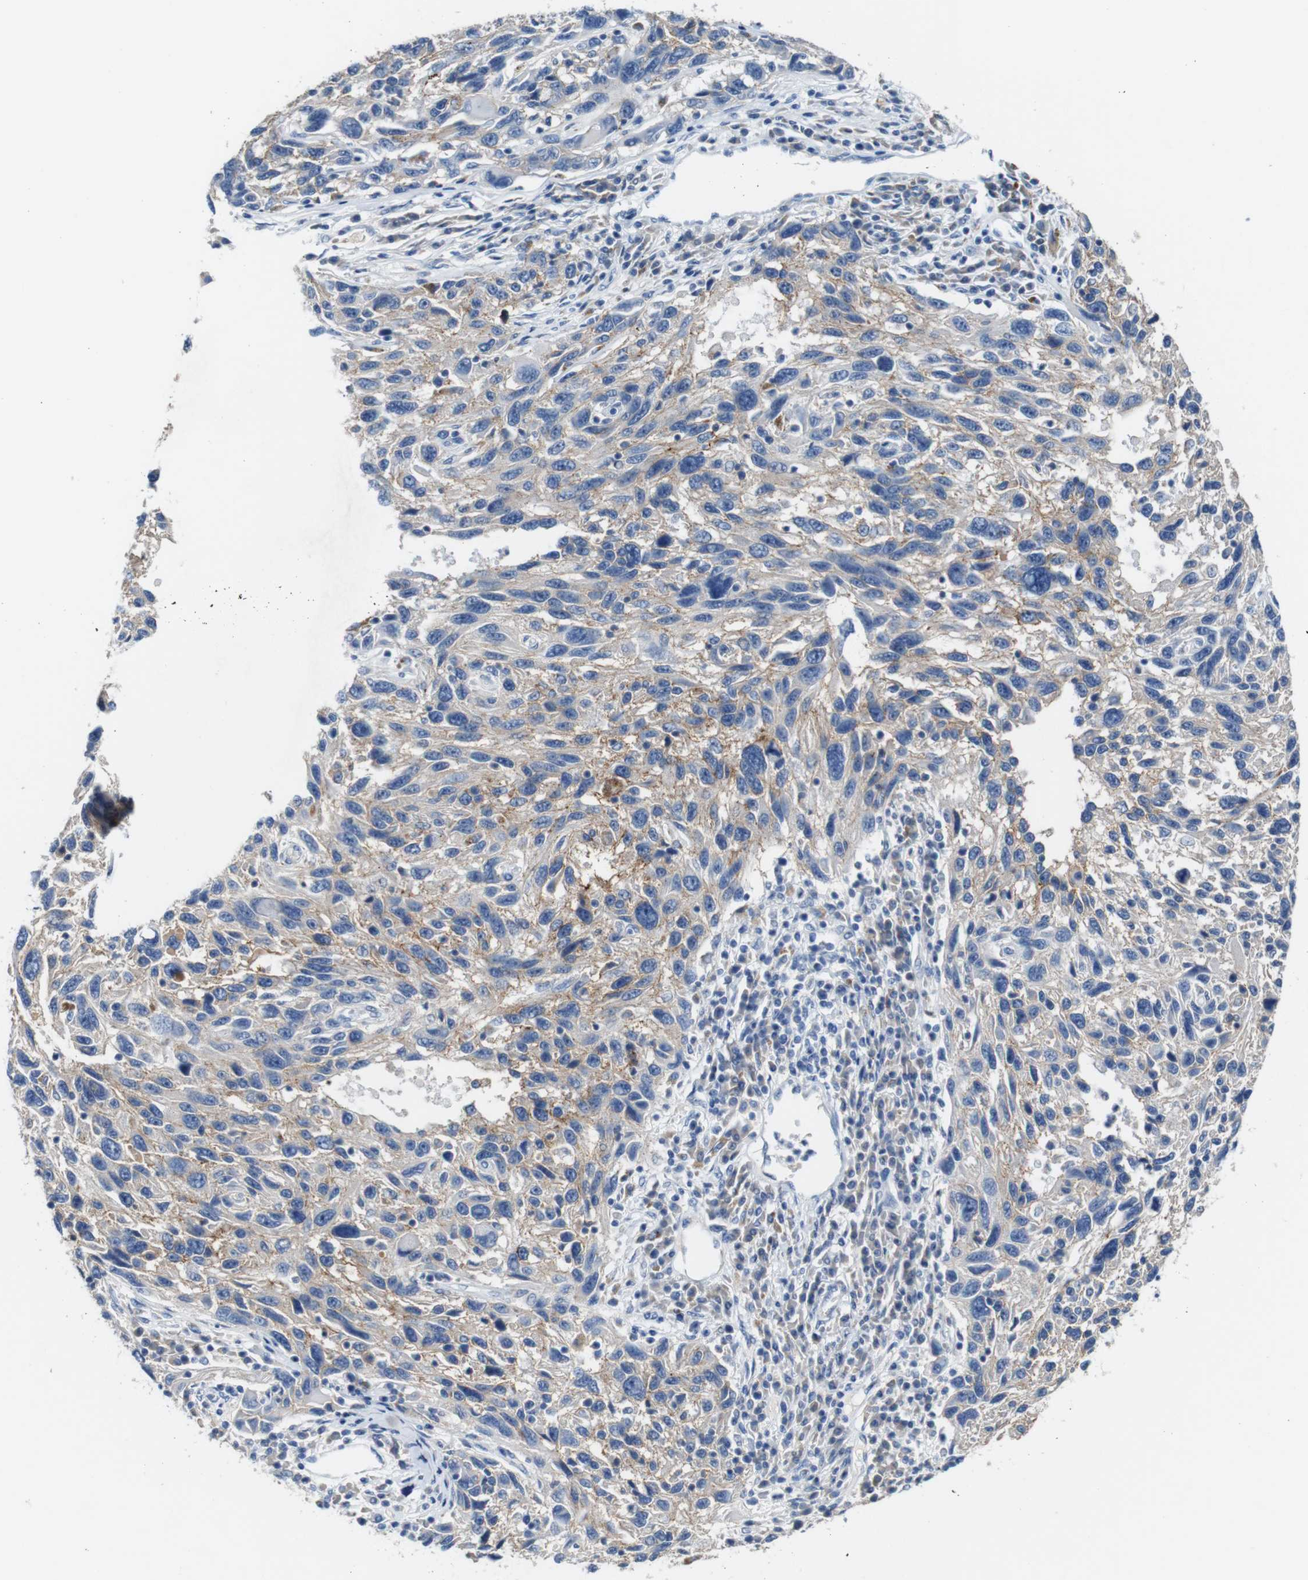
{"staining": {"intensity": "weak", "quantity": "<25%", "location": "cytoplasmic/membranous"}, "tissue": "melanoma", "cell_type": "Tumor cells", "image_type": "cancer", "snomed": [{"axis": "morphology", "description": "Malignant melanoma, NOS"}, {"axis": "topography", "description": "Skin"}], "caption": "DAB immunohistochemical staining of human melanoma demonstrates no significant staining in tumor cells. The staining is performed using DAB brown chromogen with nuclei counter-stained in using hematoxylin.", "gene": "IGSF8", "patient": {"sex": "male", "age": 53}}